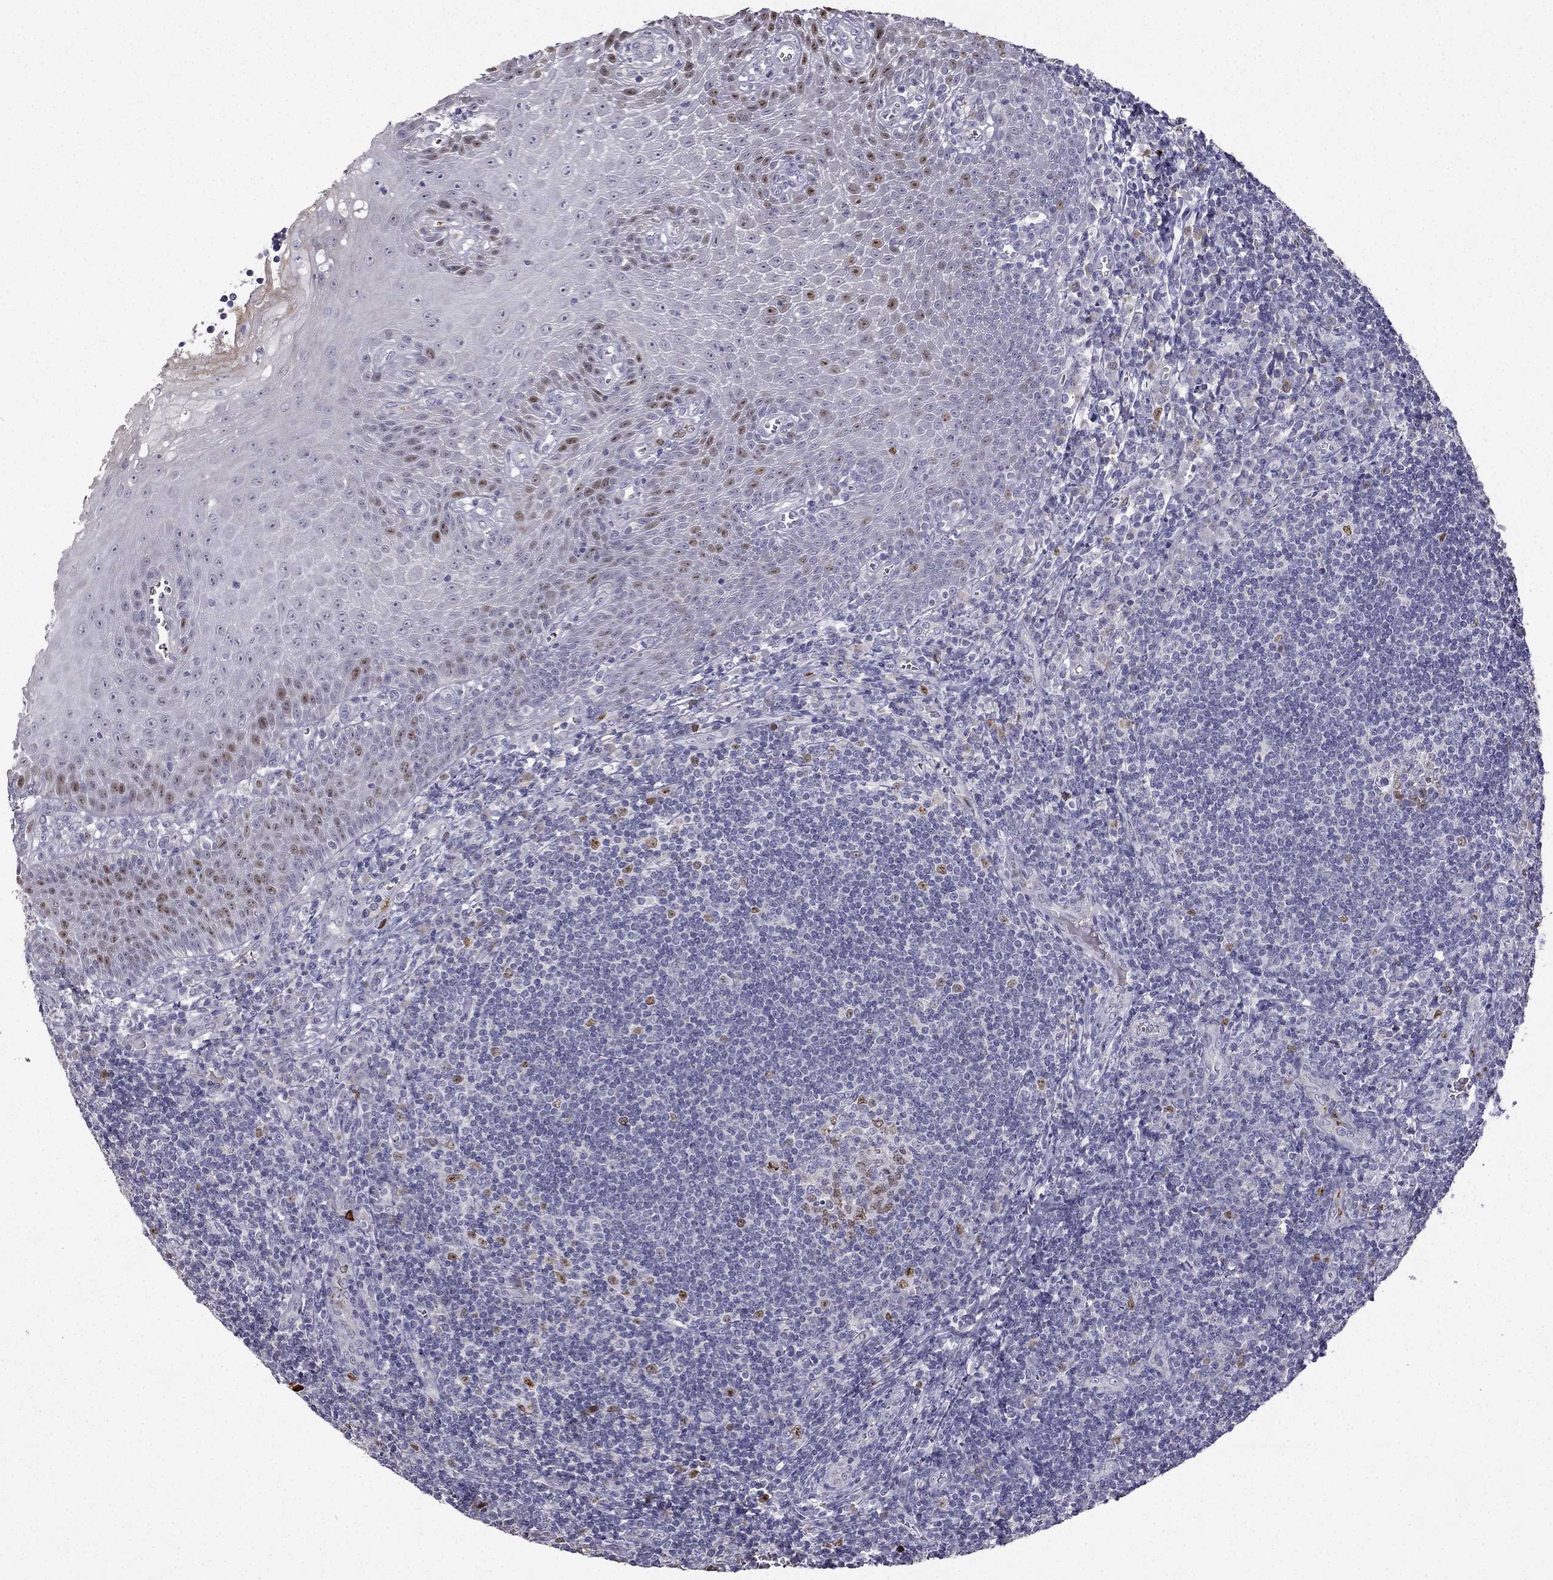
{"staining": {"intensity": "moderate", "quantity": "<25%", "location": "nuclear"}, "tissue": "tonsil", "cell_type": "Germinal center cells", "image_type": "normal", "snomed": [{"axis": "morphology", "description": "Normal tissue, NOS"}, {"axis": "topography", "description": "Tonsil"}], "caption": "This image reveals IHC staining of benign human tonsil, with low moderate nuclear positivity in about <25% of germinal center cells.", "gene": "UHRF1", "patient": {"sex": "male", "age": 33}}